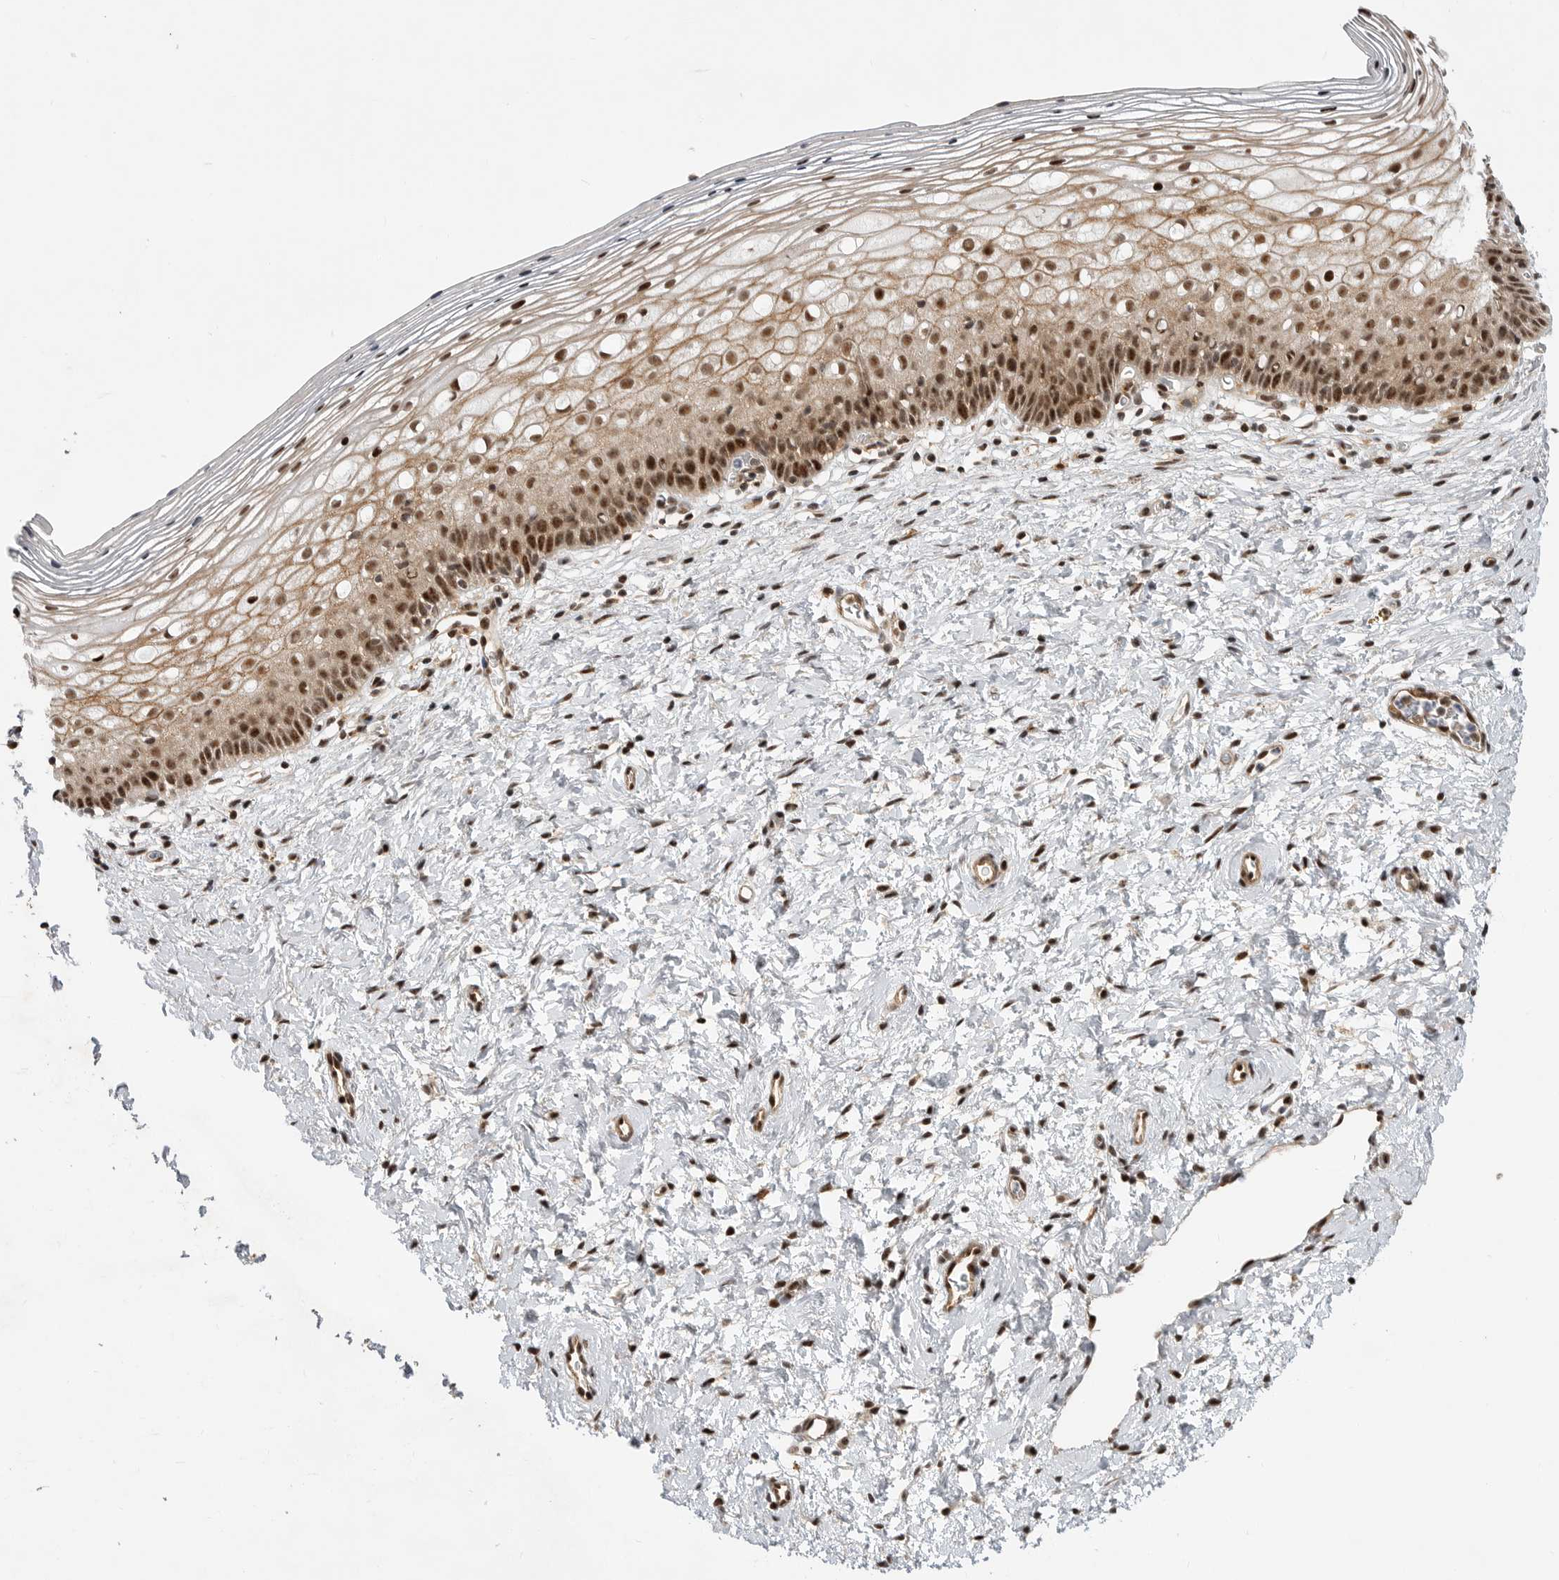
{"staining": {"intensity": "strong", "quantity": ">75%", "location": "cytoplasmic/membranous,nuclear"}, "tissue": "cervix", "cell_type": "Squamous epithelial cells", "image_type": "normal", "snomed": [{"axis": "morphology", "description": "Normal tissue, NOS"}, {"axis": "topography", "description": "Cervix"}], "caption": "Immunohistochemical staining of benign human cervix exhibits strong cytoplasmic/membranous,nuclear protein staining in approximately >75% of squamous epithelial cells.", "gene": "GPATCH2", "patient": {"sex": "female", "age": 72}}